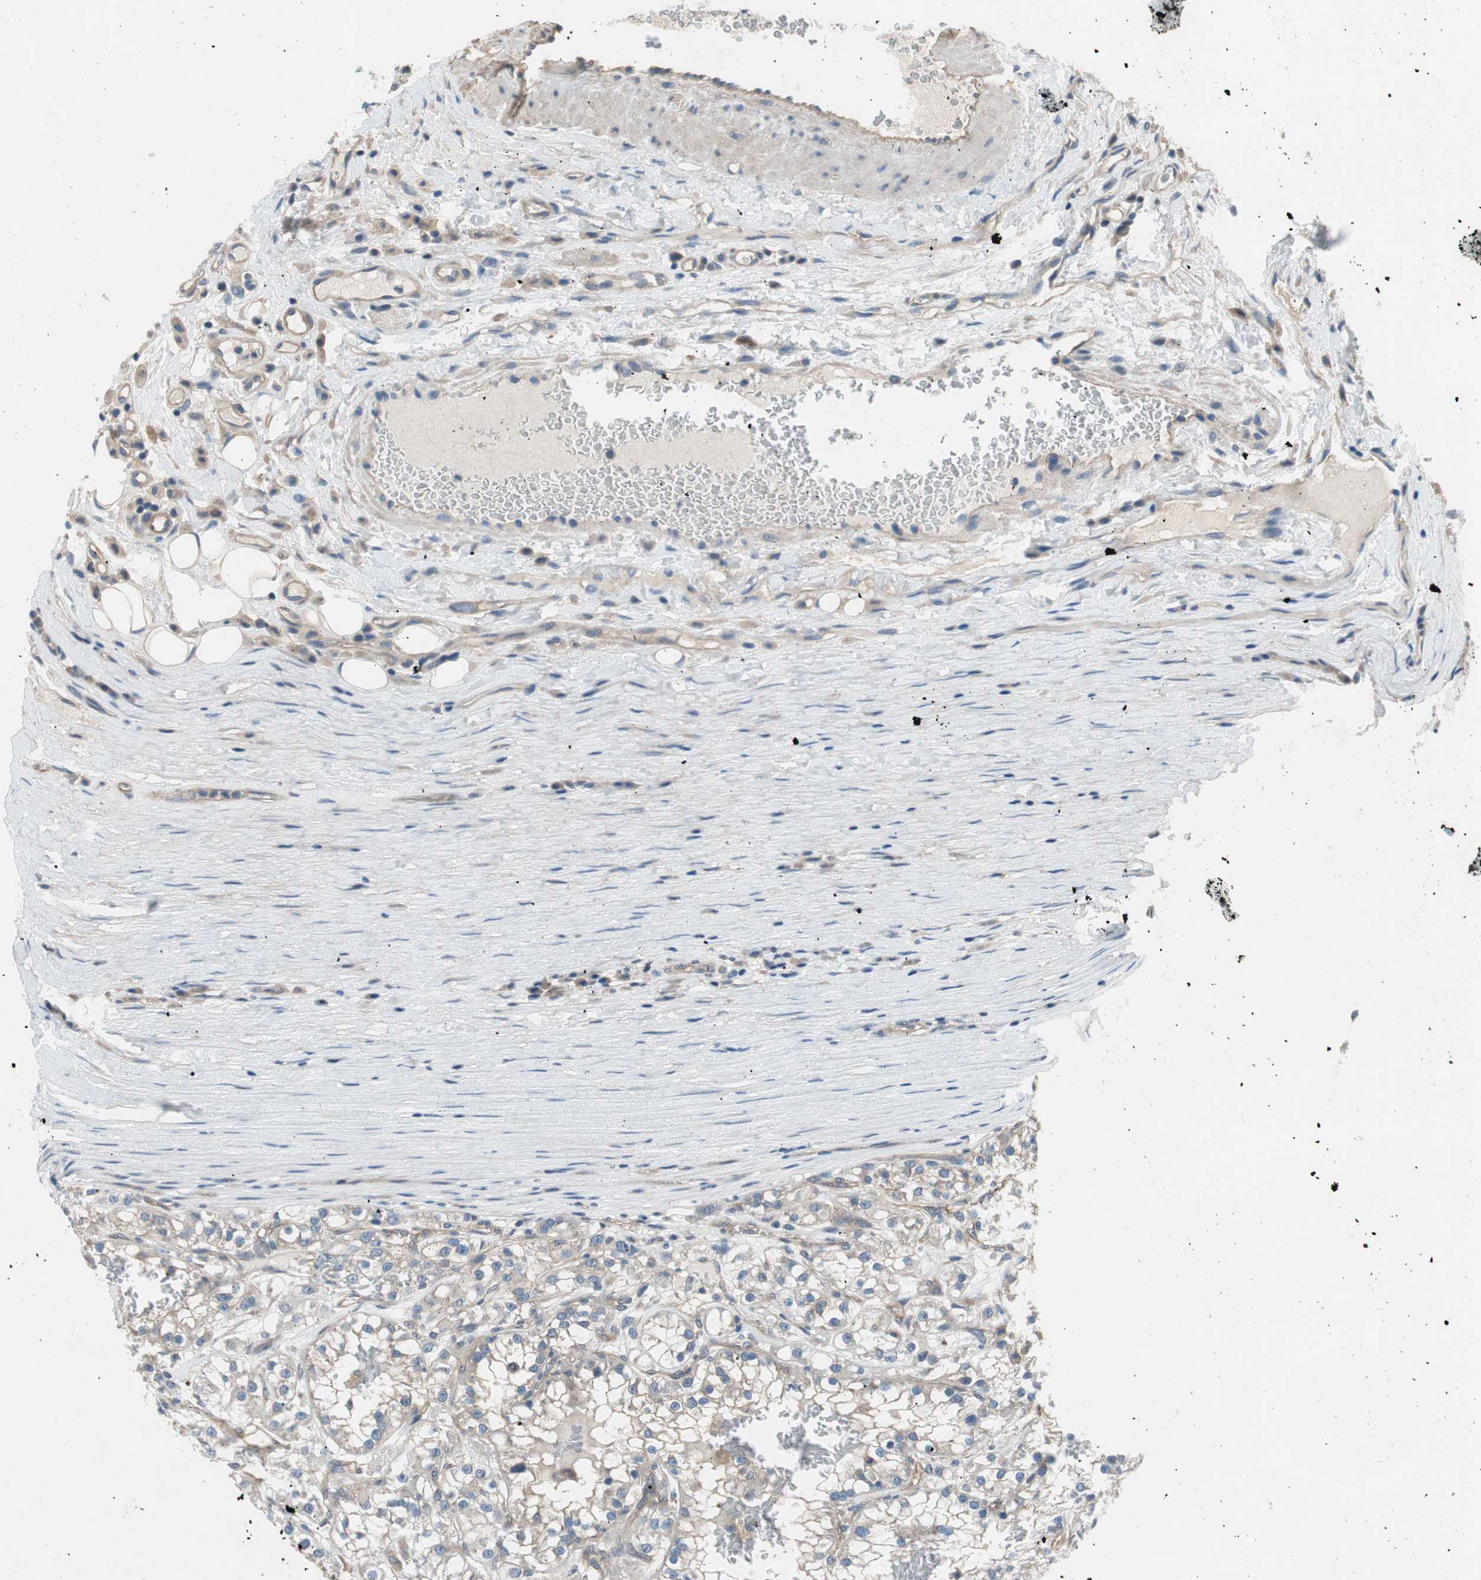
{"staining": {"intensity": "weak", "quantity": "<25%", "location": "cytoplasmic/membranous"}, "tissue": "renal cancer", "cell_type": "Tumor cells", "image_type": "cancer", "snomed": [{"axis": "morphology", "description": "Adenocarcinoma, NOS"}, {"axis": "topography", "description": "Kidney"}], "caption": "Renal cancer (adenocarcinoma) stained for a protein using IHC exhibits no staining tumor cells.", "gene": "CALML3", "patient": {"sex": "female", "age": 52}}